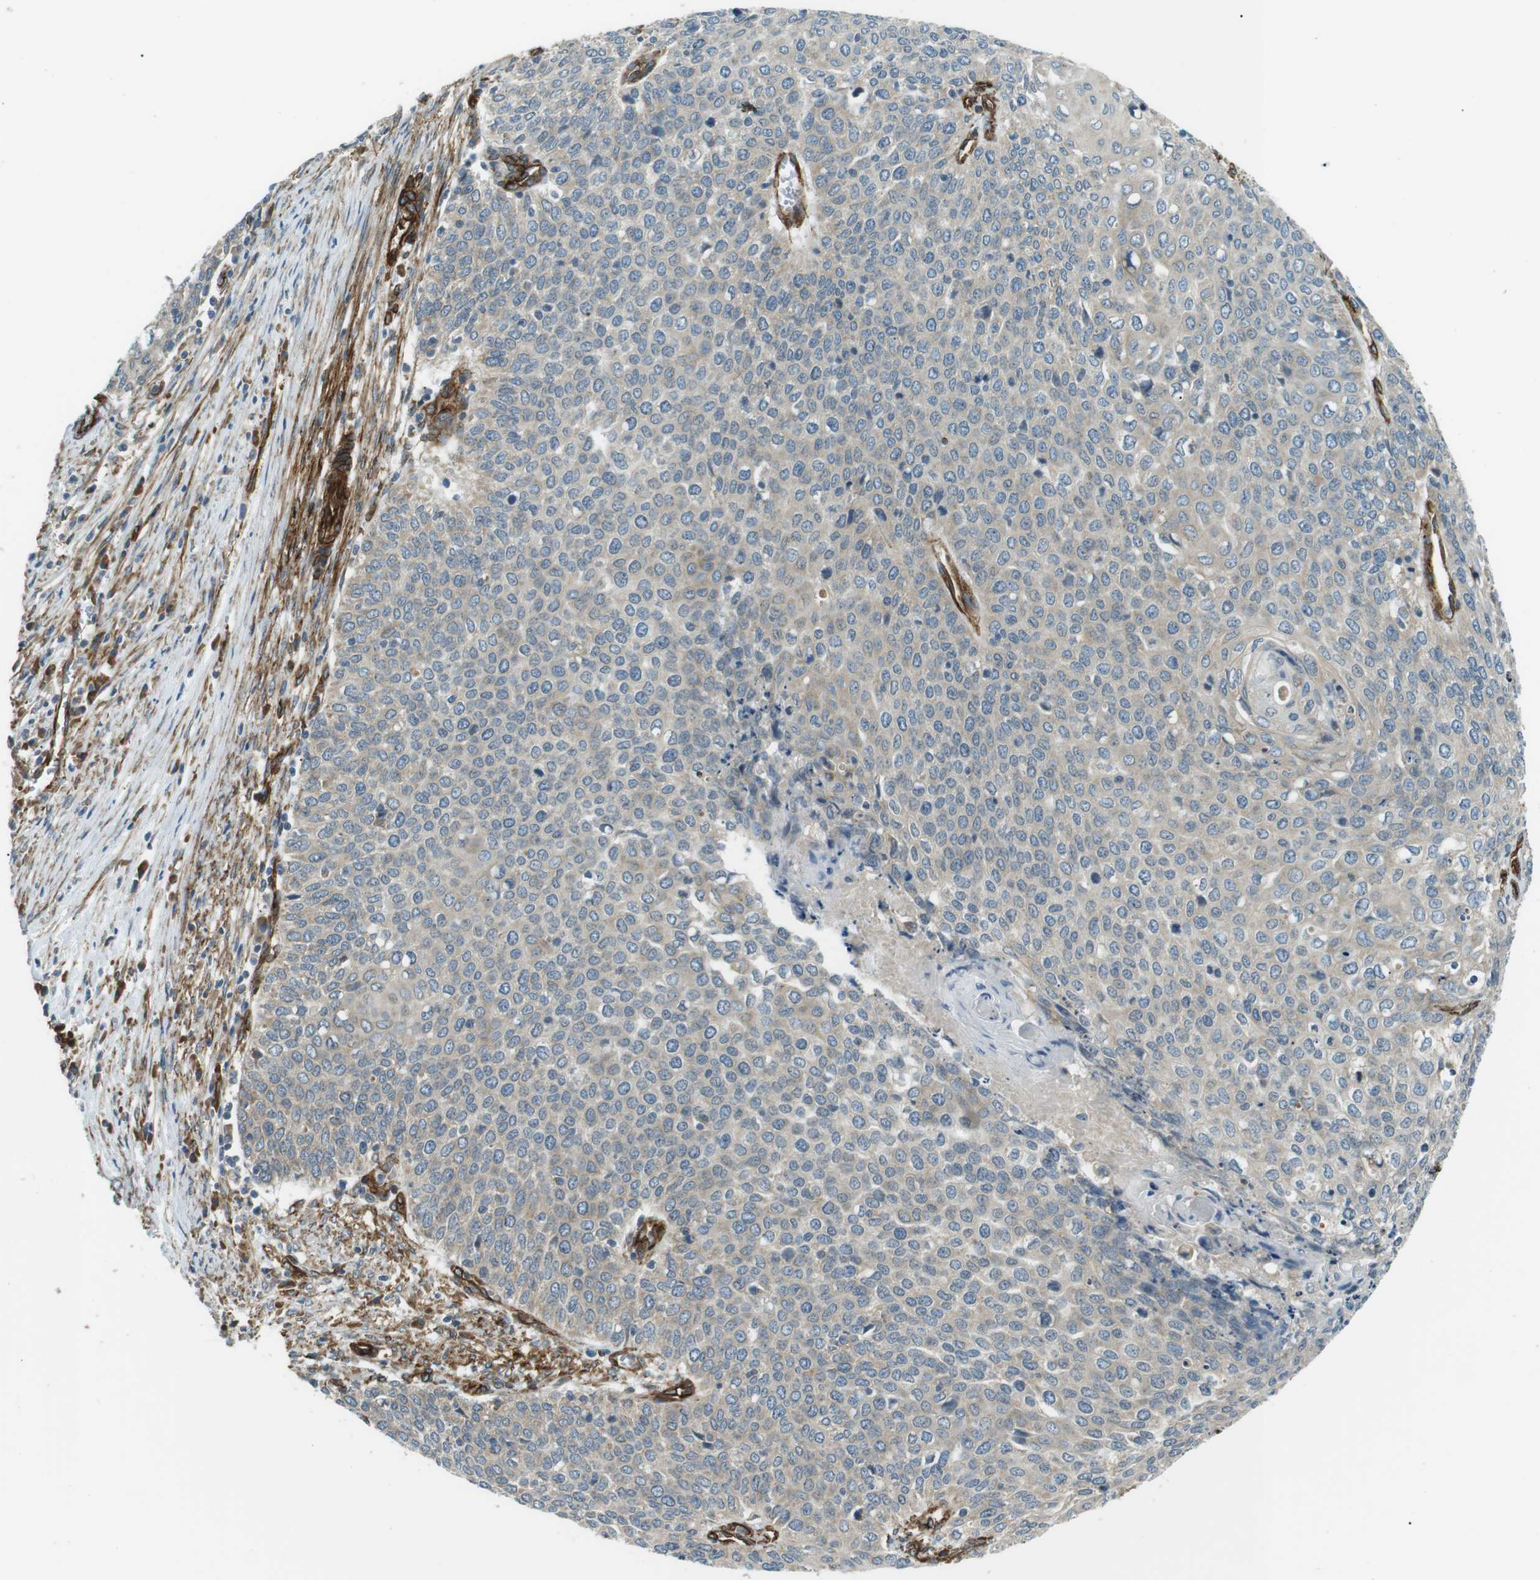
{"staining": {"intensity": "weak", "quantity": "<25%", "location": "cytoplasmic/membranous"}, "tissue": "cervical cancer", "cell_type": "Tumor cells", "image_type": "cancer", "snomed": [{"axis": "morphology", "description": "Squamous cell carcinoma, NOS"}, {"axis": "topography", "description": "Cervix"}], "caption": "An immunohistochemistry photomicrograph of squamous cell carcinoma (cervical) is shown. There is no staining in tumor cells of squamous cell carcinoma (cervical).", "gene": "ODR4", "patient": {"sex": "female", "age": 39}}